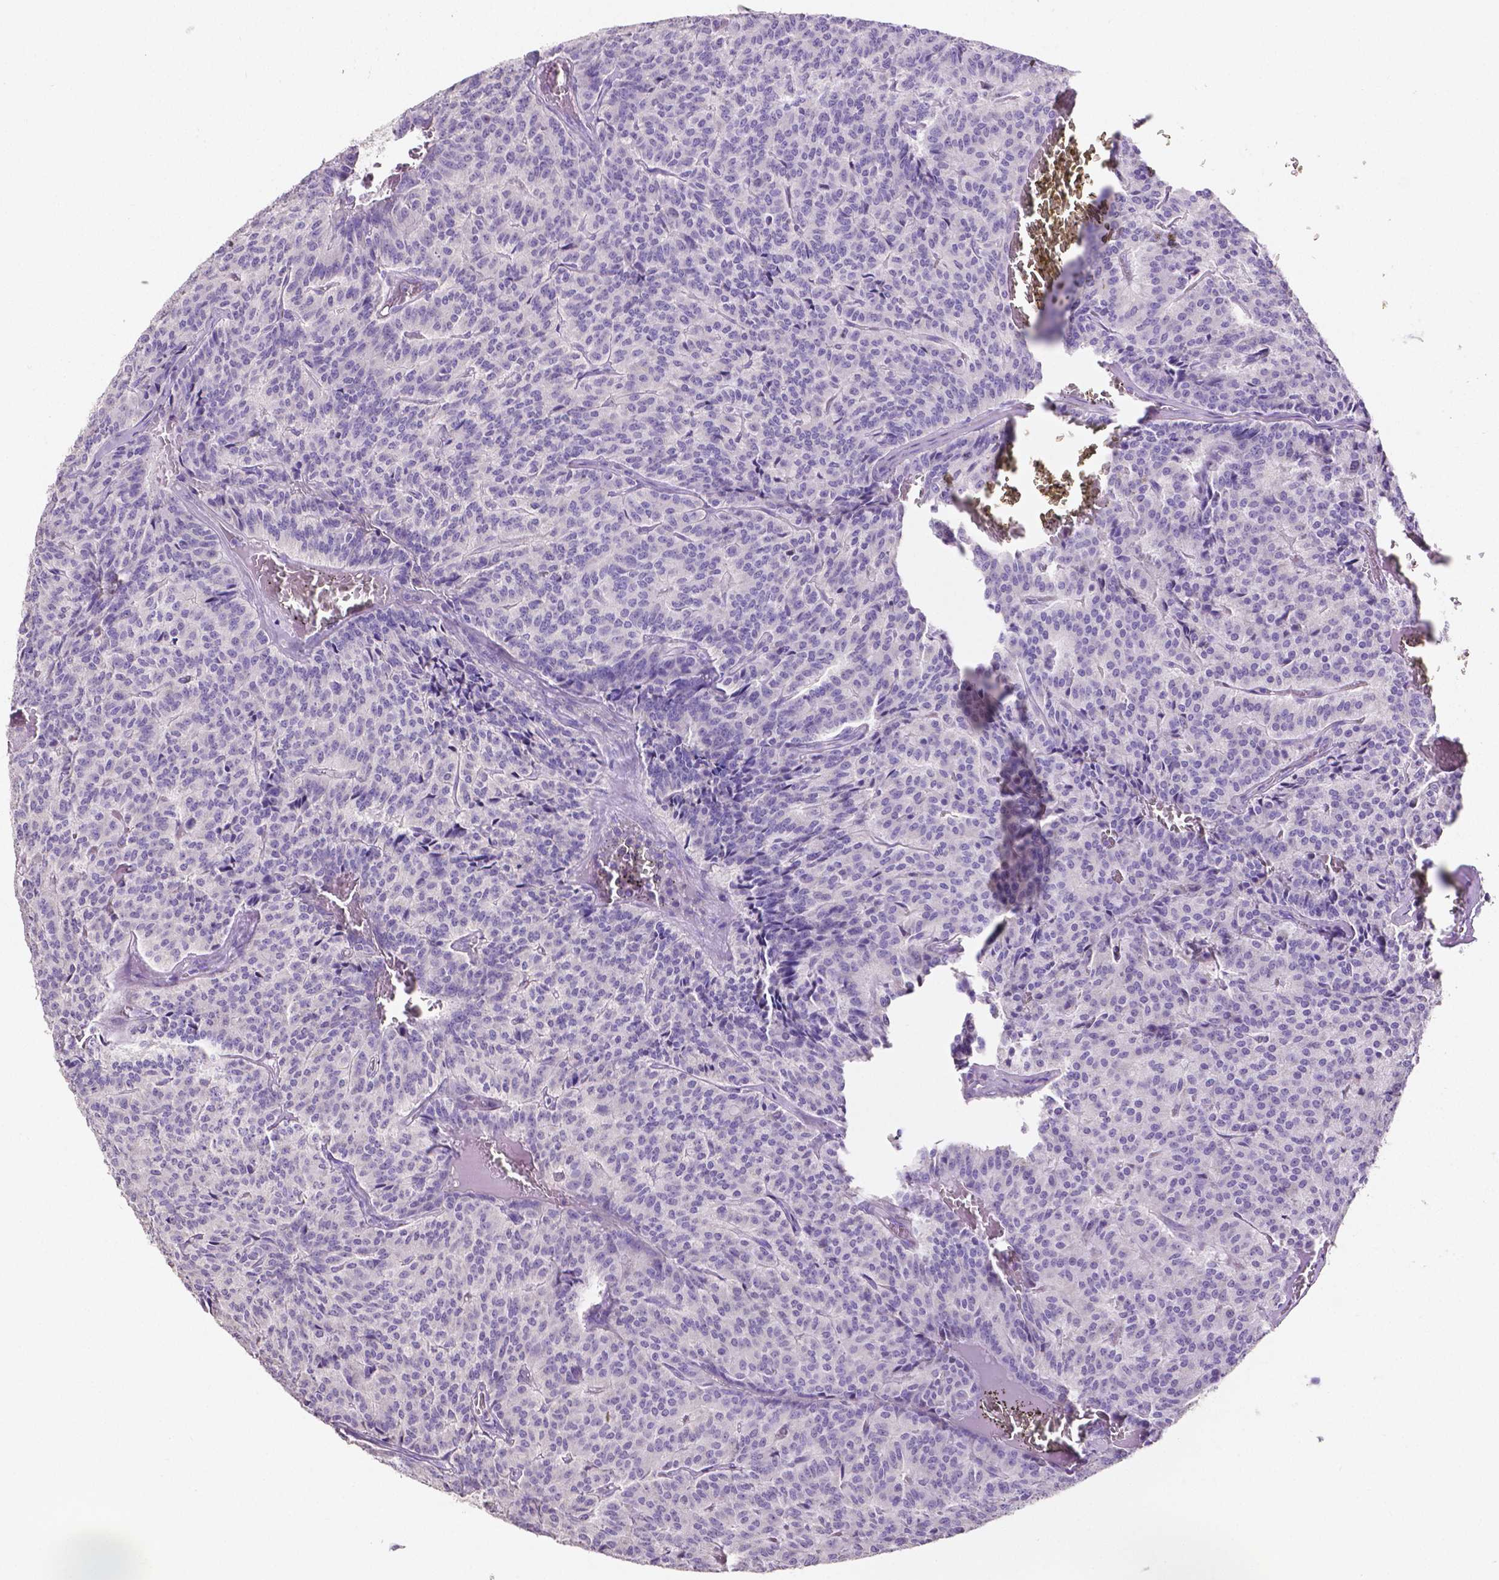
{"staining": {"intensity": "negative", "quantity": "none", "location": "none"}, "tissue": "carcinoid", "cell_type": "Tumor cells", "image_type": "cancer", "snomed": [{"axis": "morphology", "description": "Carcinoid, malignant, NOS"}, {"axis": "topography", "description": "Lung"}], "caption": "Tumor cells show no significant staining in malignant carcinoid. (Immunohistochemistry (ihc), brightfield microscopy, high magnification).", "gene": "SLC22A2", "patient": {"sex": "male", "age": 70}}